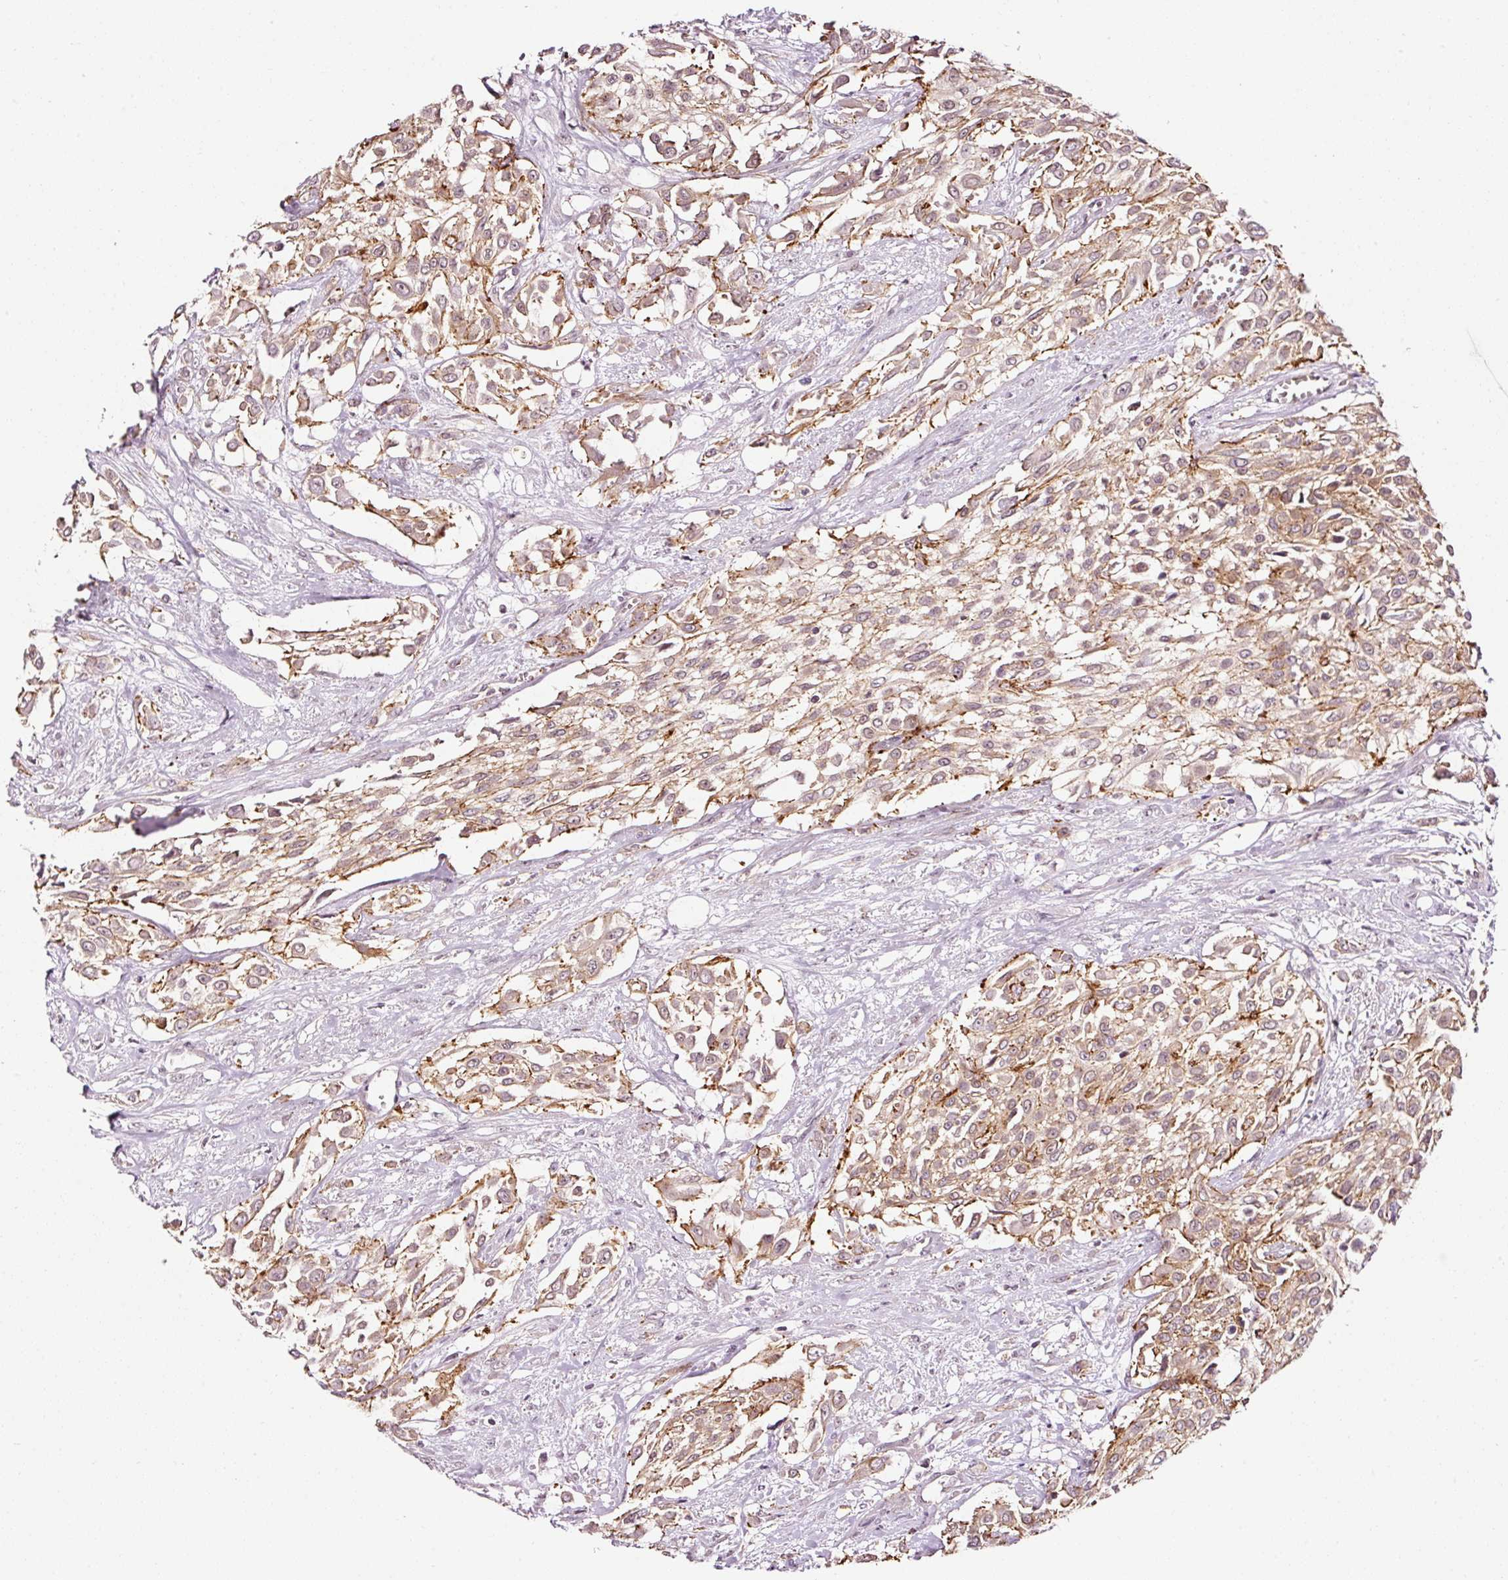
{"staining": {"intensity": "weak", "quantity": ">75%", "location": "cytoplasmic/membranous"}, "tissue": "urothelial cancer", "cell_type": "Tumor cells", "image_type": "cancer", "snomed": [{"axis": "morphology", "description": "Urothelial carcinoma, High grade"}, {"axis": "topography", "description": "Urinary bladder"}], "caption": "This image demonstrates high-grade urothelial carcinoma stained with immunohistochemistry (IHC) to label a protein in brown. The cytoplasmic/membranous of tumor cells show weak positivity for the protein. Nuclei are counter-stained blue.", "gene": "ABCB4", "patient": {"sex": "male", "age": 57}}